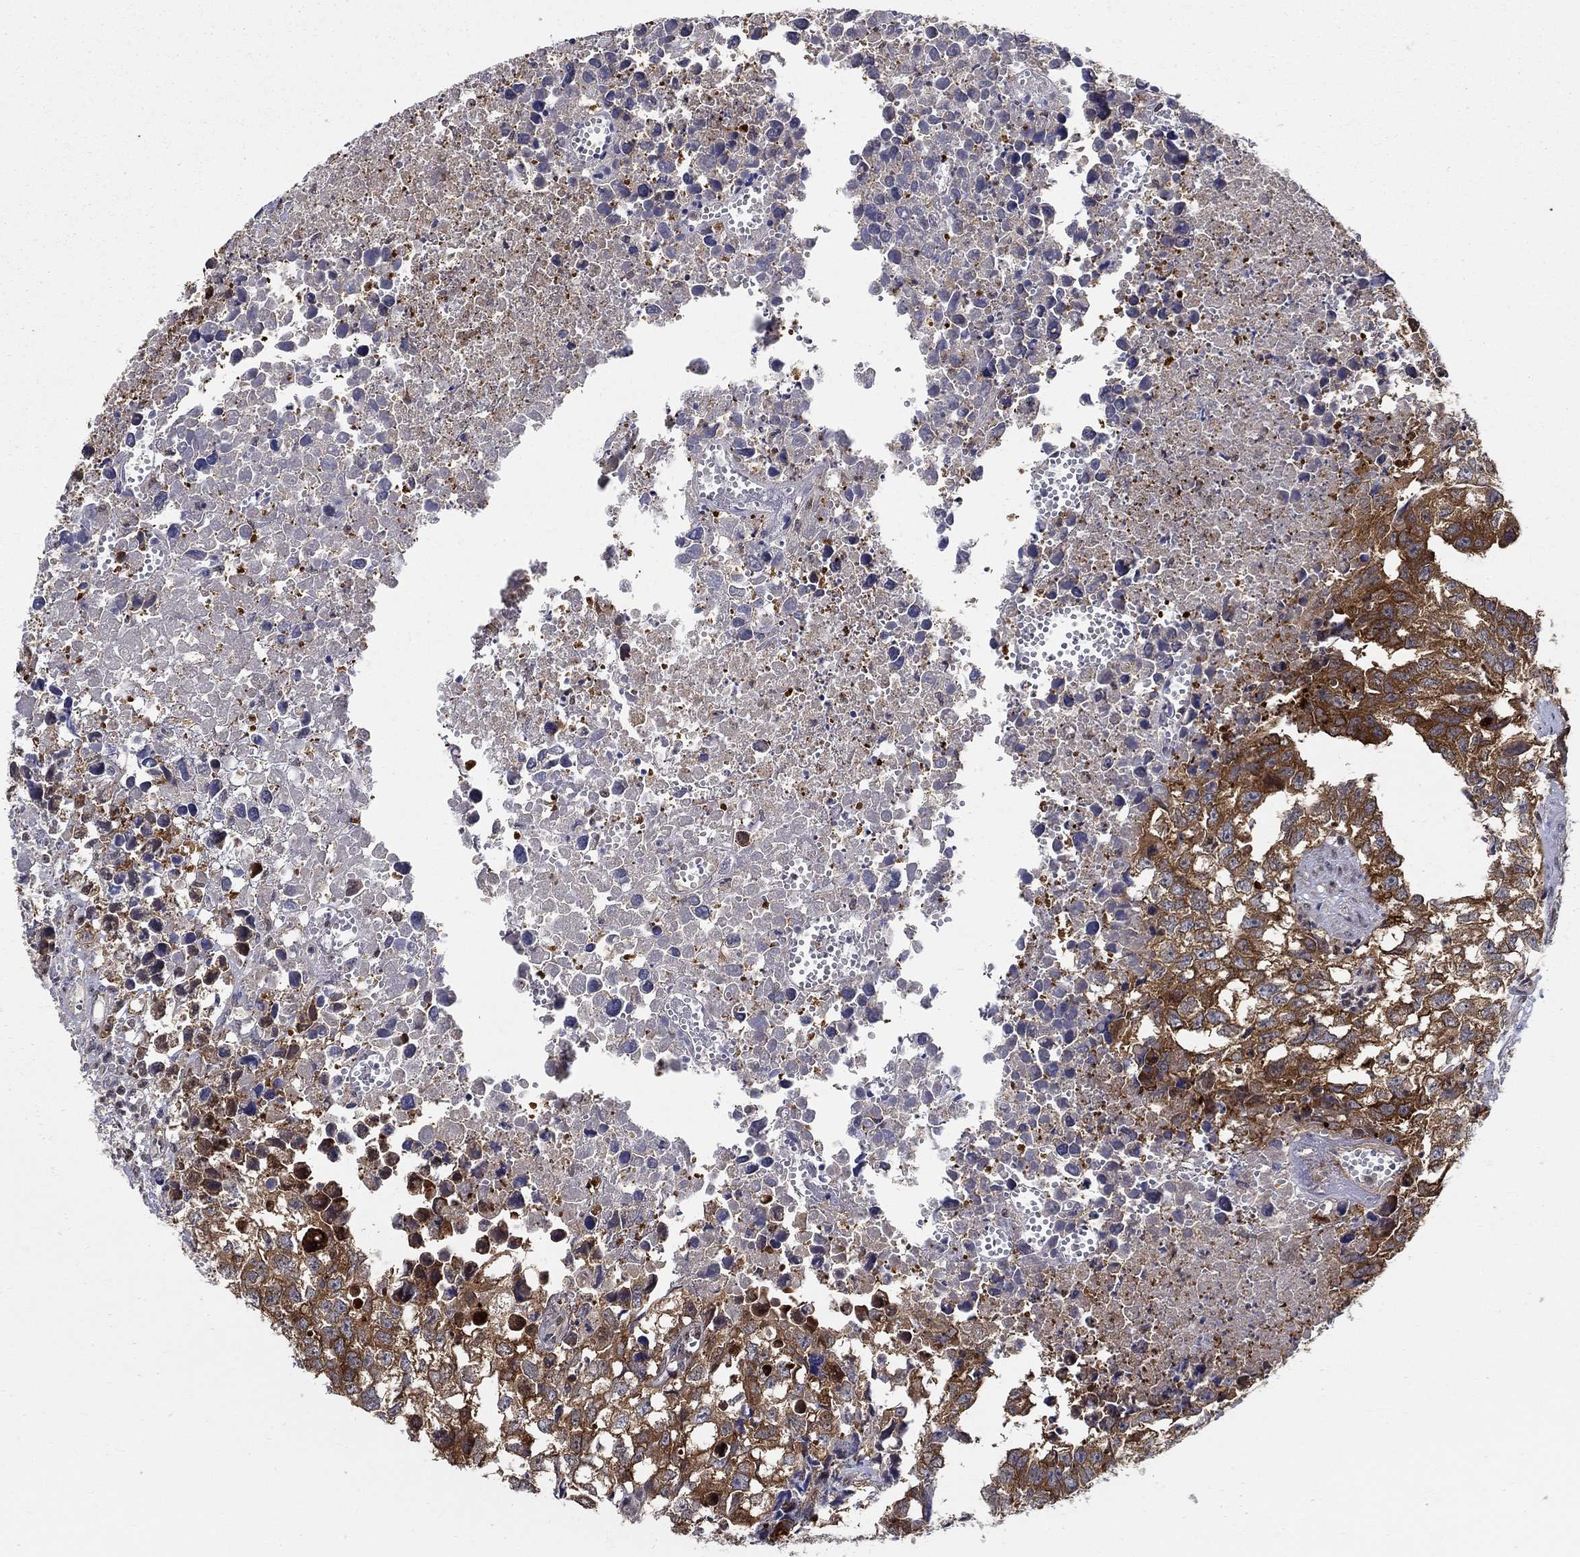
{"staining": {"intensity": "moderate", "quantity": "25%-75%", "location": "cytoplasmic/membranous"}, "tissue": "testis cancer", "cell_type": "Tumor cells", "image_type": "cancer", "snomed": [{"axis": "morphology", "description": "Carcinoma, Embryonal, NOS"}, {"axis": "morphology", "description": "Teratoma, malignant, NOS"}, {"axis": "topography", "description": "Testis"}], "caption": "Immunohistochemistry histopathology image of neoplastic tissue: testis cancer stained using immunohistochemistry reveals medium levels of moderate protein expression localized specifically in the cytoplasmic/membranous of tumor cells, appearing as a cytoplasmic/membranous brown color.", "gene": "ZNF594", "patient": {"sex": "male", "age": 44}}